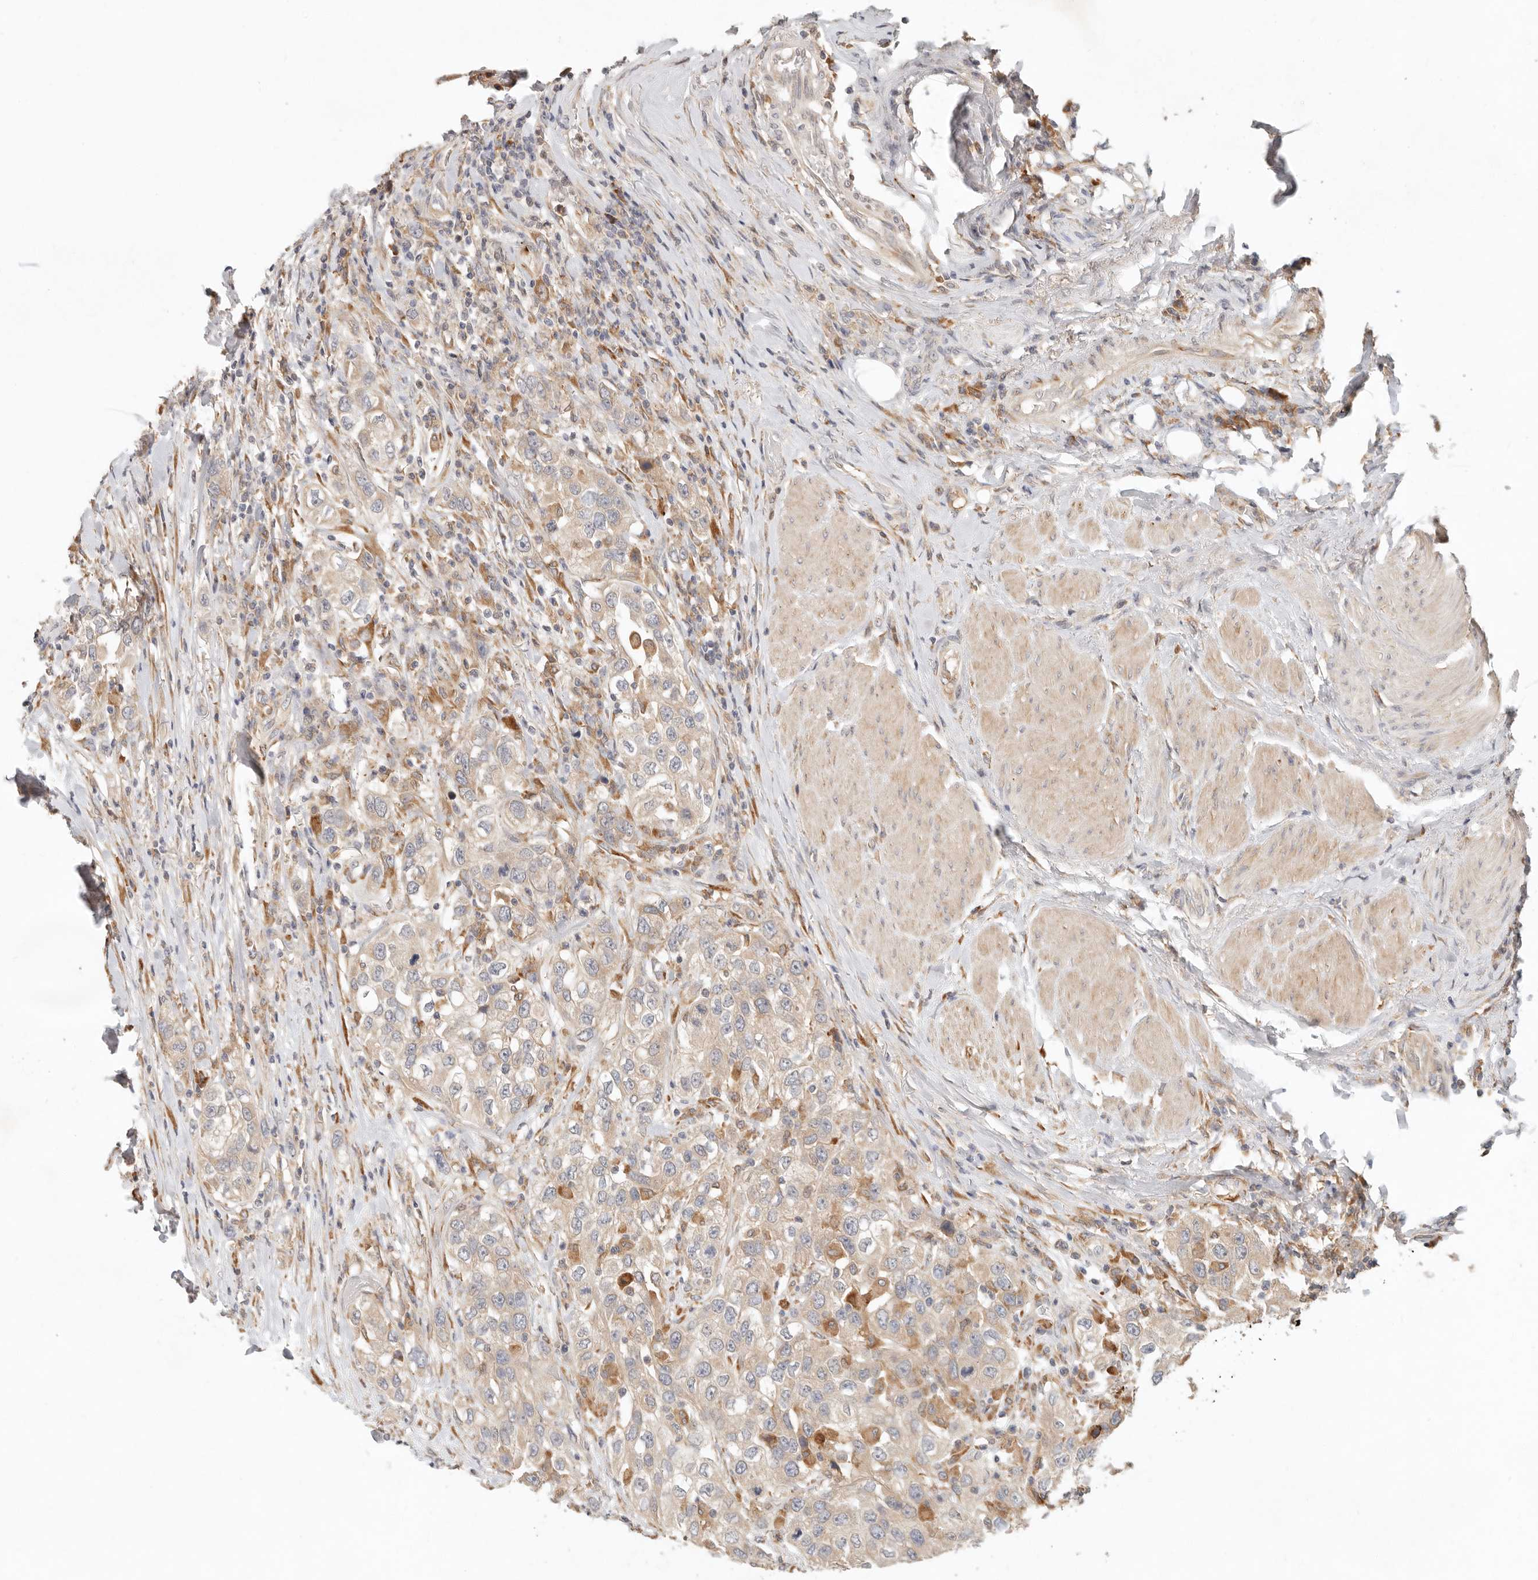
{"staining": {"intensity": "negative", "quantity": "none", "location": "none"}, "tissue": "urothelial cancer", "cell_type": "Tumor cells", "image_type": "cancer", "snomed": [{"axis": "morphology", "description": "Urothelial carcinoma, High grade"}, {"axis": "topography", "description": "Urinary bladder"}], "caption": "There is no significant staining in tumor cells of urothelial carcinoma (high-grade).", "gene": "ARHGEF10L", "patient": {"sex": "female", "age": 80}}